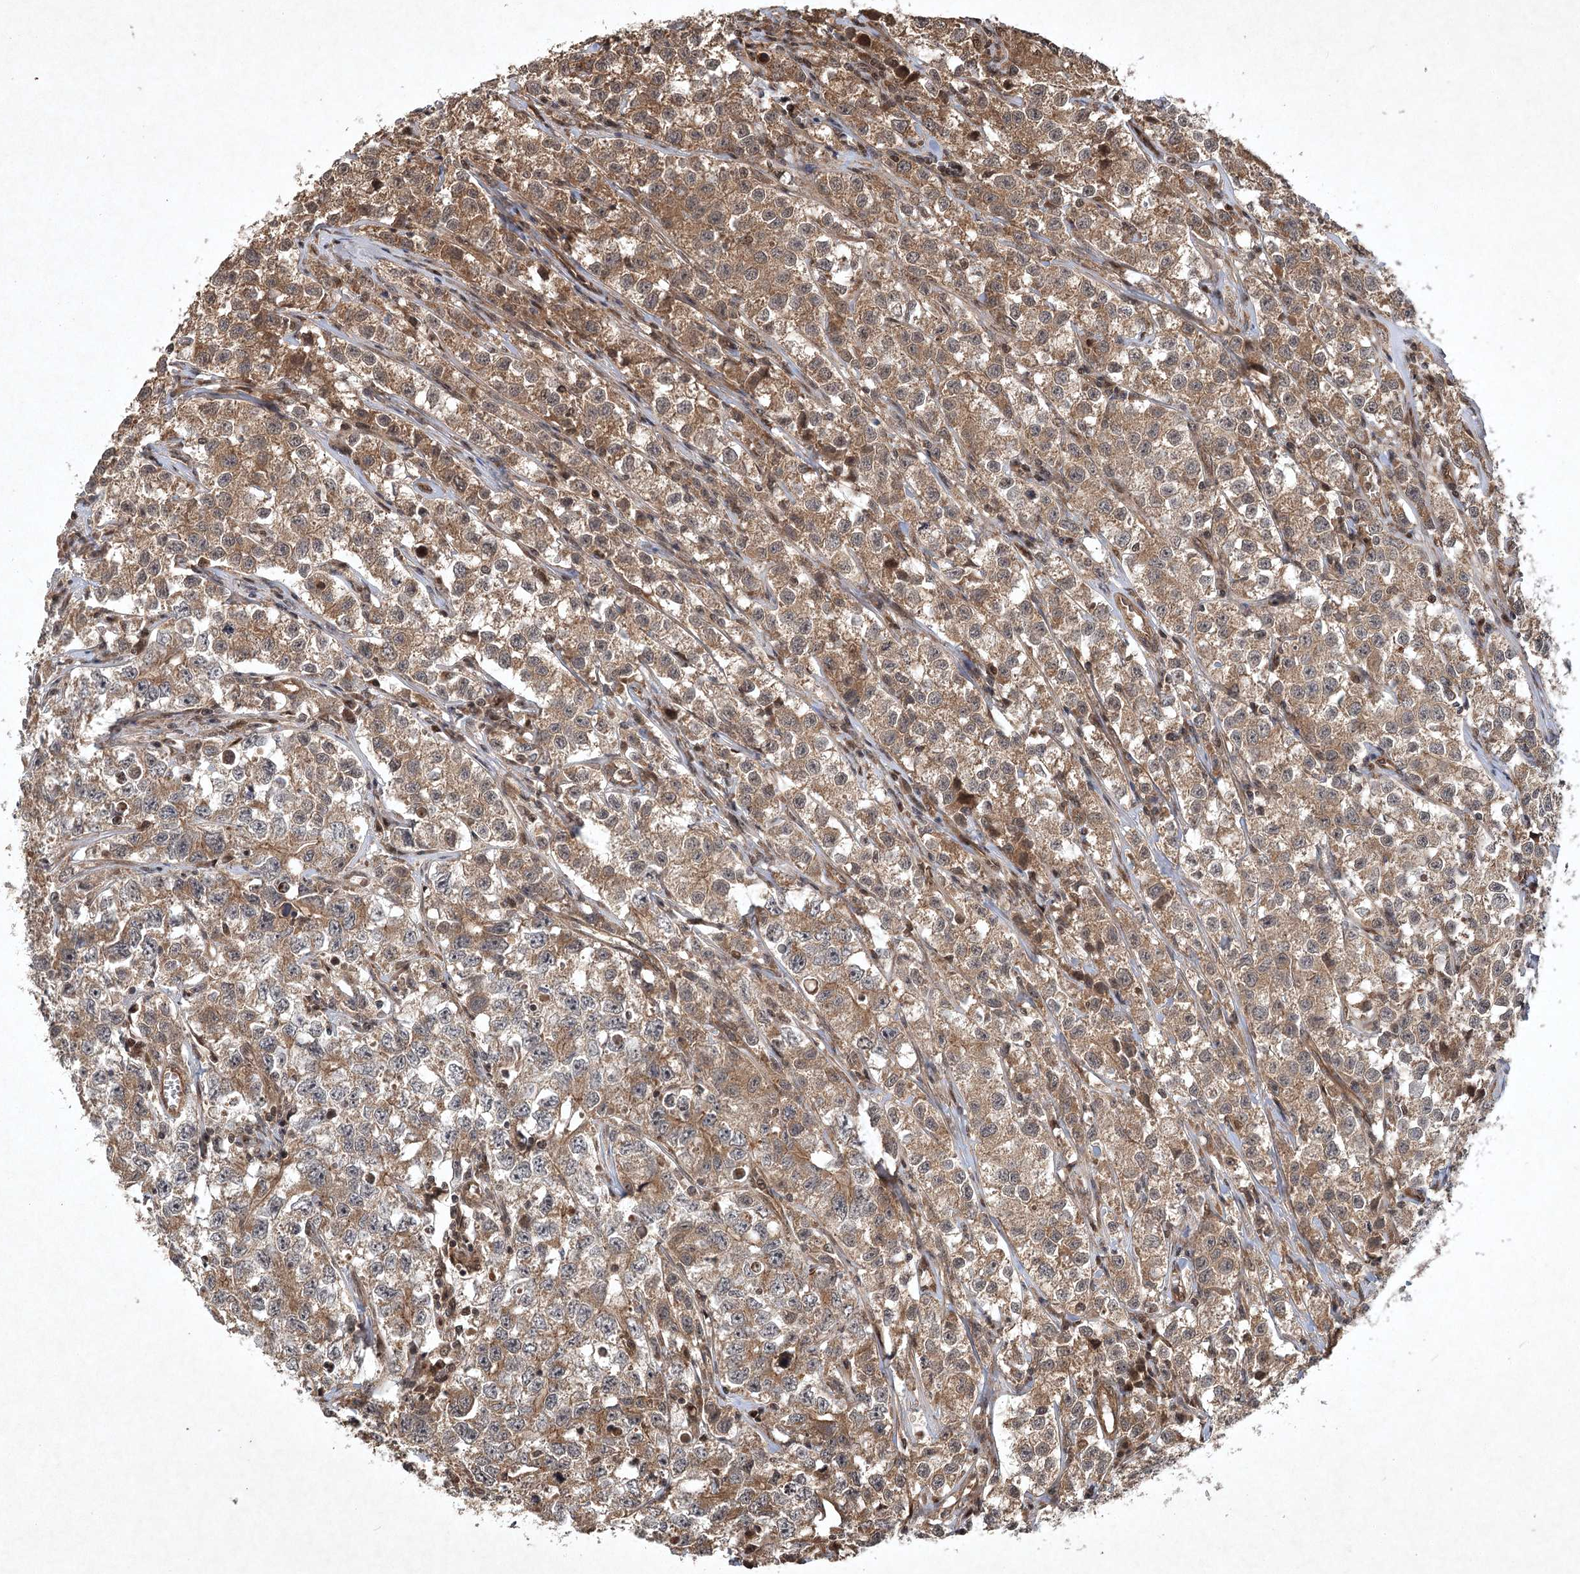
{"staining": {"intensity": "moderate", "quantity": ">75%", "location": "cytoplasmic/membranous"}, "tissue": "testis cancer", "cell_type": "Tumor cells", "image_type": "cancer", "snomed": [{"axis": "morphology", "description": "Seminoma, NOS"}, {"axis": "morphology", "description": "Carcinoma, Embryonal, NOS"}, {"axis": "topography", "description": "Testis"}], "caption": "Immunohistochemistry image of neoplastic tissue: testis embryonal carcinoma stained using immunohistochemistry (IHC) reveals medium levels of moderate protein expression localized specifically in the cytoplasmic/membranous of tumor cells, appearing as a cytoplasmic/membranous brown color.", "gene": "INSIG2", "patient": {"sex": "male", "age": 43}}